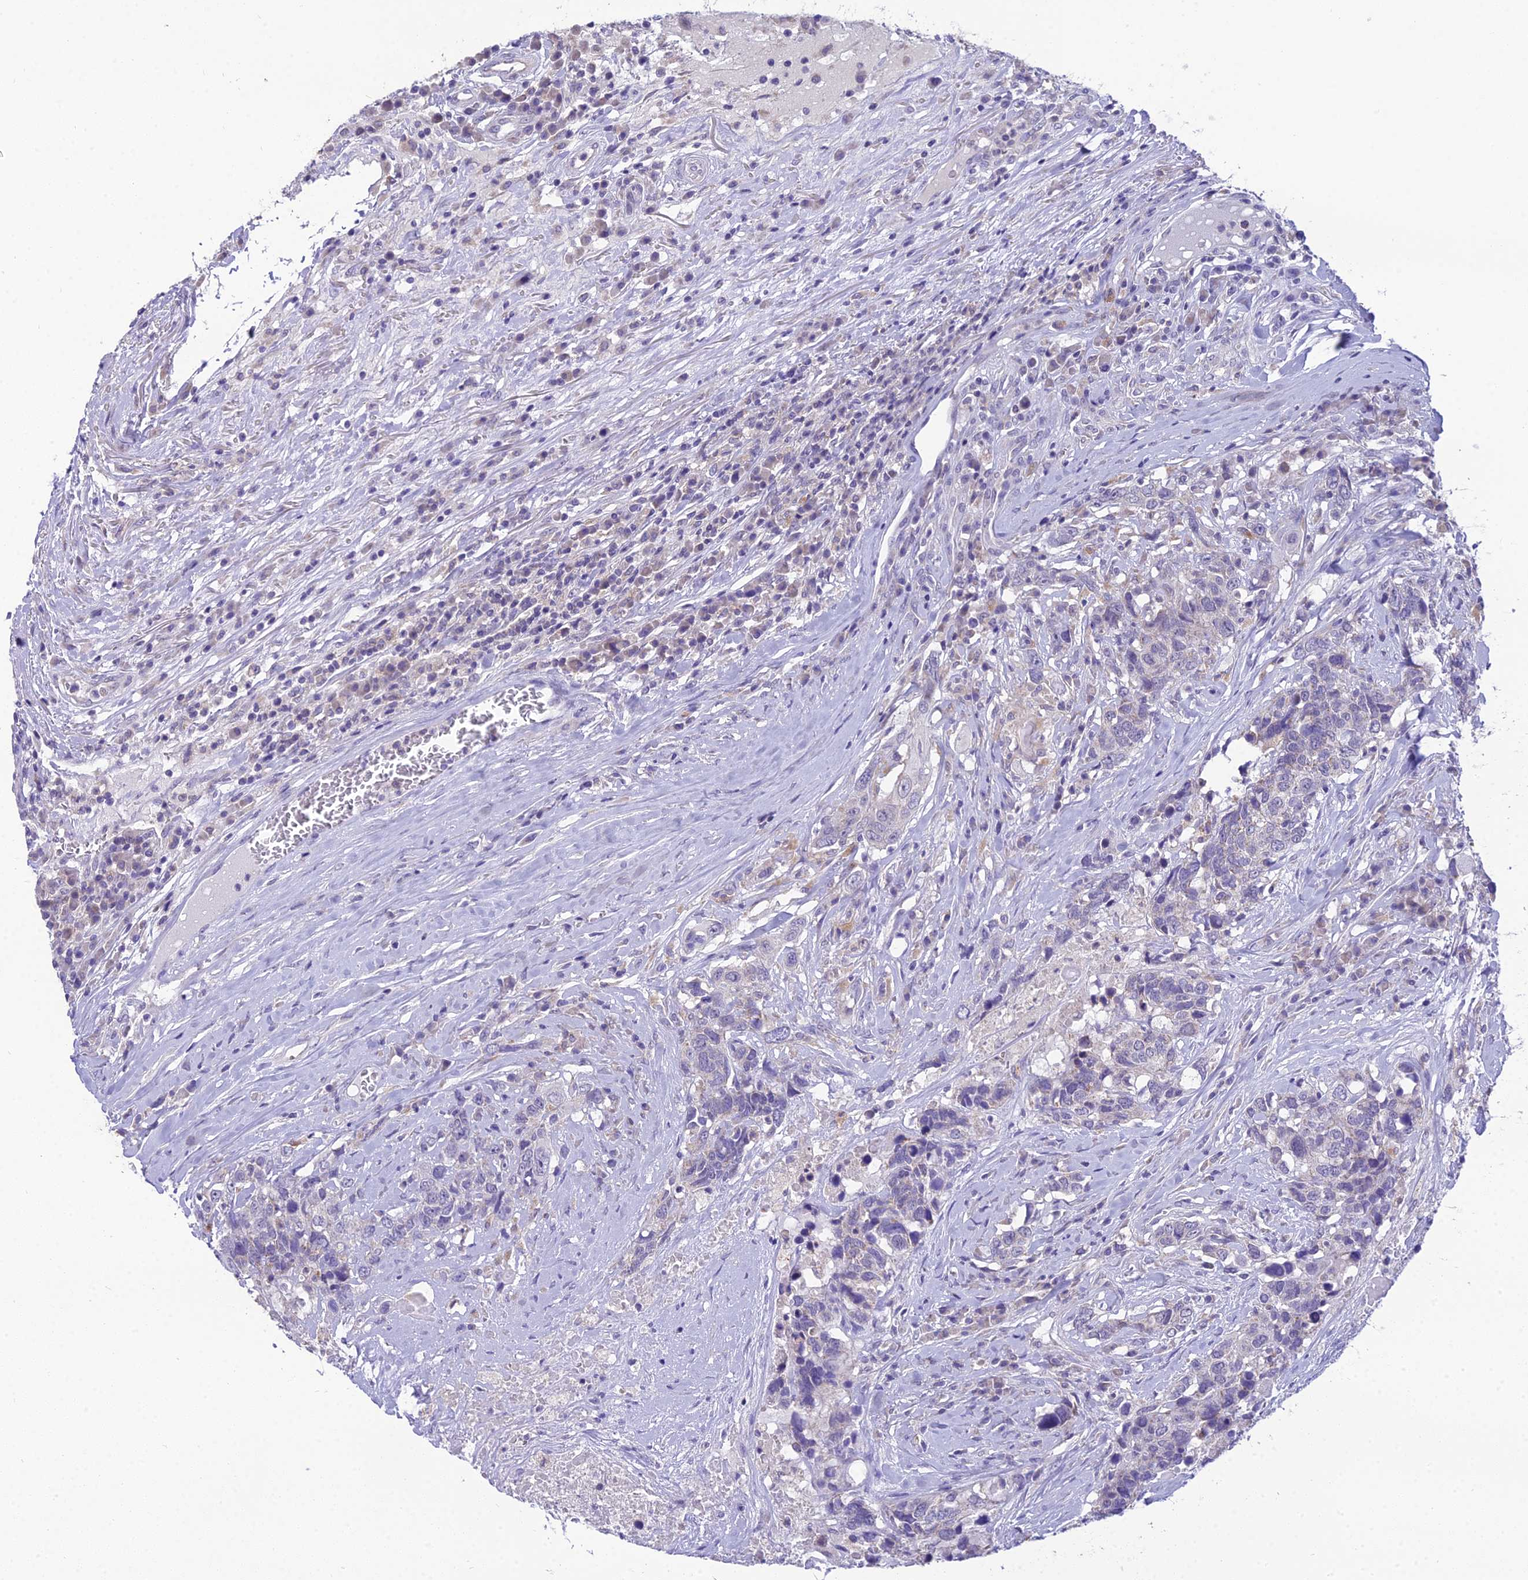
{"staining": {"intensity": "negative", "quantity": "none", "location": "none"}, "tissue": "head and neck cancer", "cell_type": "Tumor cells", "image_type": "cancer", "snomed": [{"axis": "morphology", "description": "Squamous cell carcinoma, NOS"}, {"axis": "topography", "description": "Head-Neck"}], "caption": "Head and neck squamous cell carcinoma was stained to show a protein in brown. There is no significant positivity in tumor cells.", "gene": "MIIP", "patient": {"sex": "male", "age": 66}}